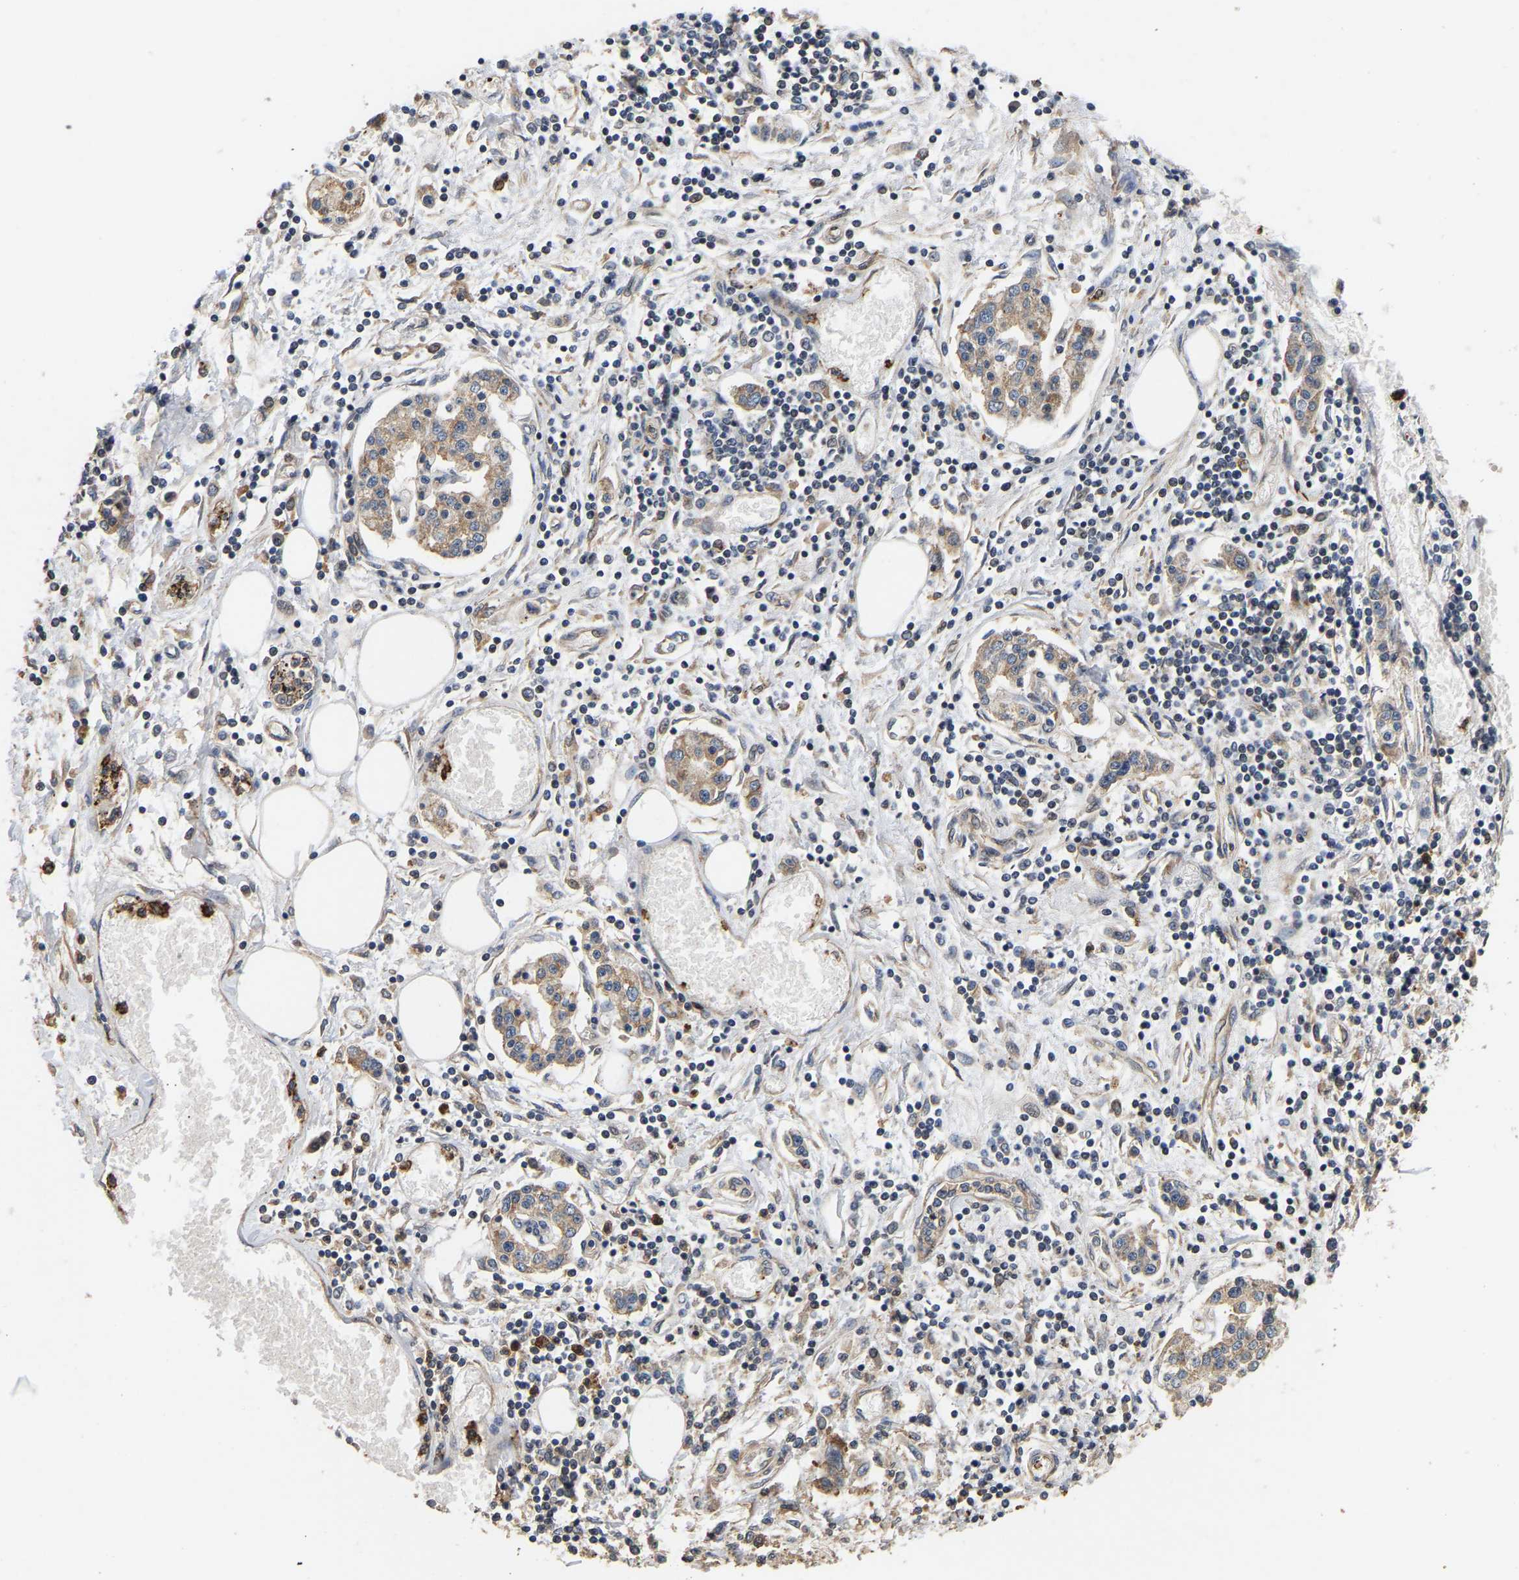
{"staining": {"intensity": "weak", "quantity": ">75%", "location": "cytoplasmic/membranous"}, "tissue": "pancreatic cancer", "cell_type": "Tumor cells", "image_type": "cancer", "snomed": [{"axis": "morphology", "description": "Adenocarcinoma, NOS"}, {"axis": "topography", "description": "Pancreas"}], "caption": "IHC photomicrograph of neoplastic tissue: human pancreatic cancer (adenocarcinoma) stained using immunohistochemistry exhibits low levels of weak protein expression localized specifically in the cytoplasmic/membranous of tumor cells, appearing as a cytoplasmic/membranous brown color.", "gene": "AIMP2", "patient": {"sex": "male", "age": 56}}